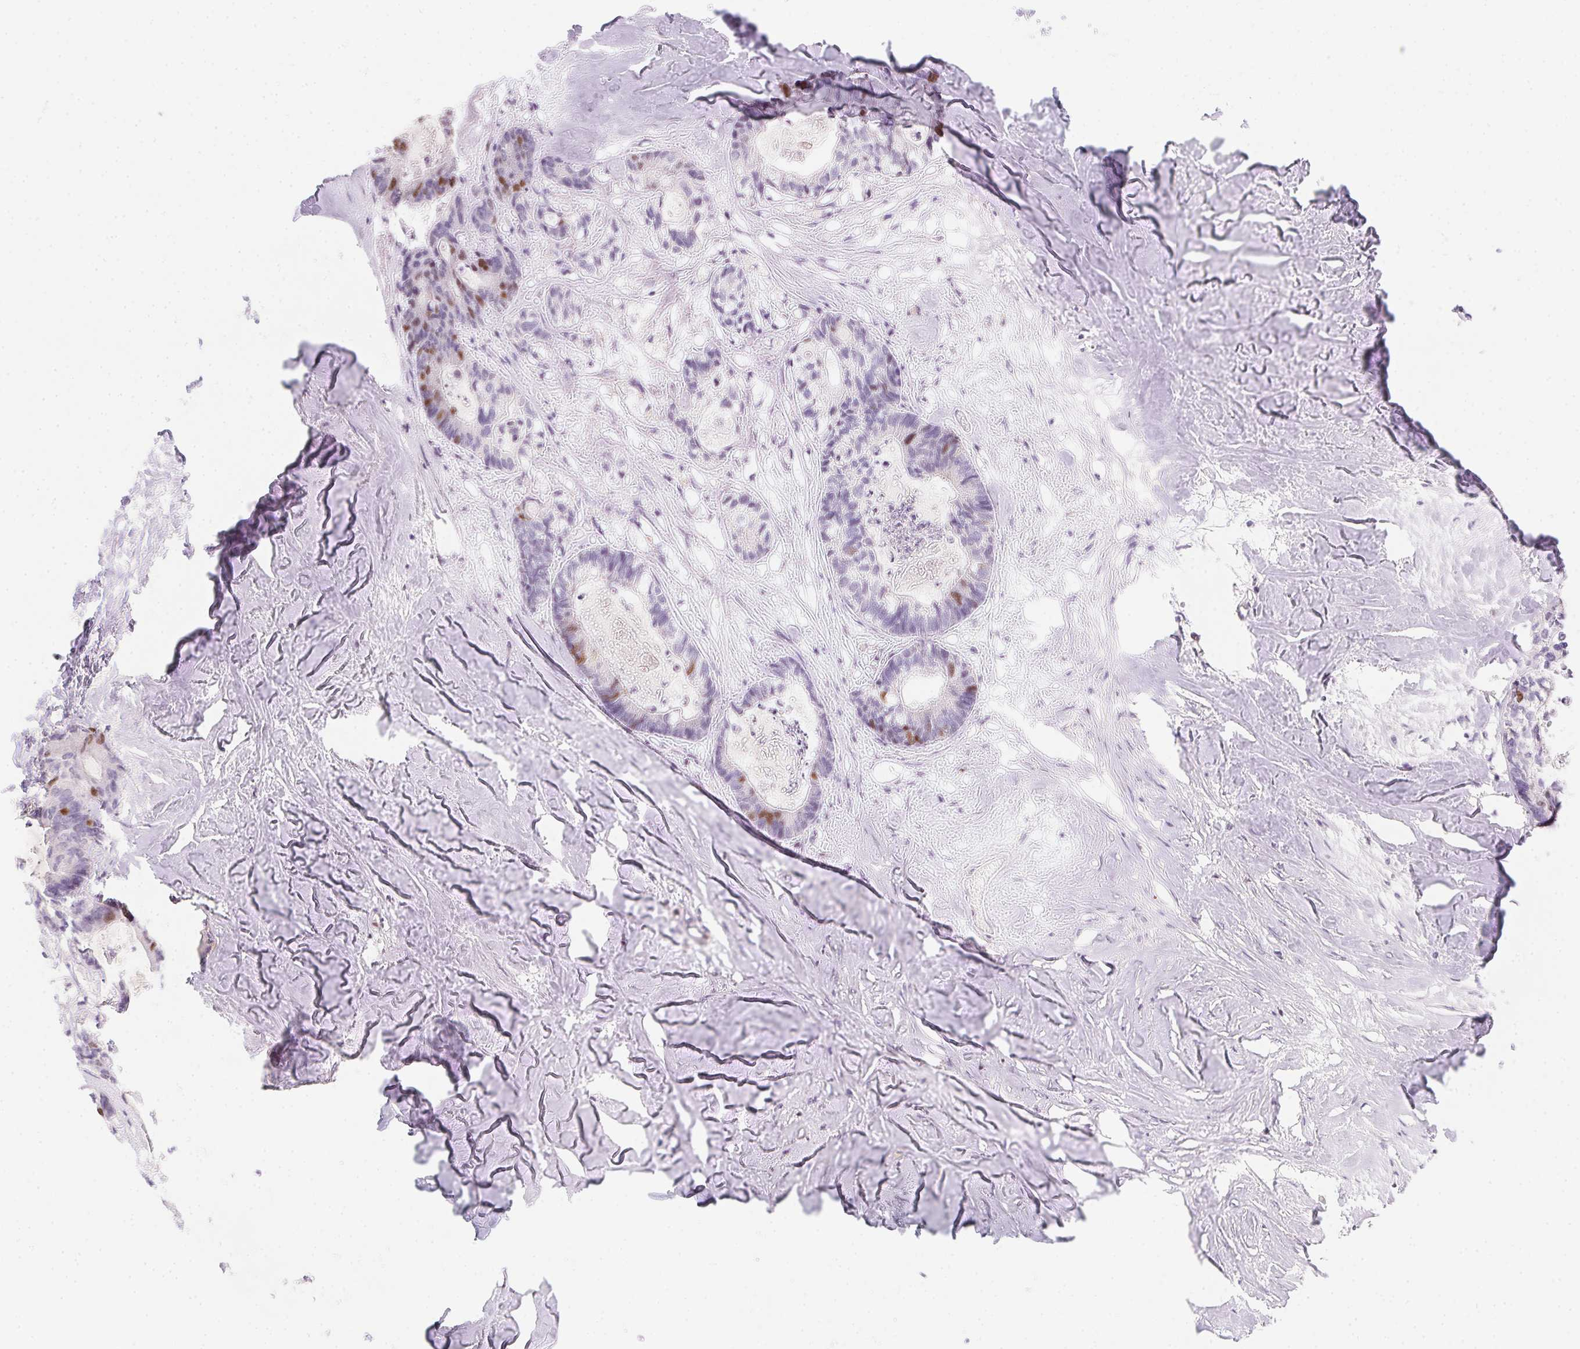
{"staining": {"intensity": "moderate", "quantity": "<25%", "location": "nuclear"}, "tissue": "colorectal cancer", "cell_type": "Tumor cells", "image_type": "cancer", "snomed": [{"axis": "morphology", "description": "Adenocarcinoma, NOS"}, {"axis": "topography", "description": "Colon"}, {"axis": "topography", "description": "Rectum"}], "caption": "An image of human colorectal adenocarcinoma stained for a protein shows moderate nuclear brown staining in tumor cells. Using DAB (3,3'-diaminobenzidine) (brown) and hematoxylin (blue) stains, captured at high magnification using brightfield microscopy.", "gene": "HELLS", "patient": {"sex": "male", "age": 57}}